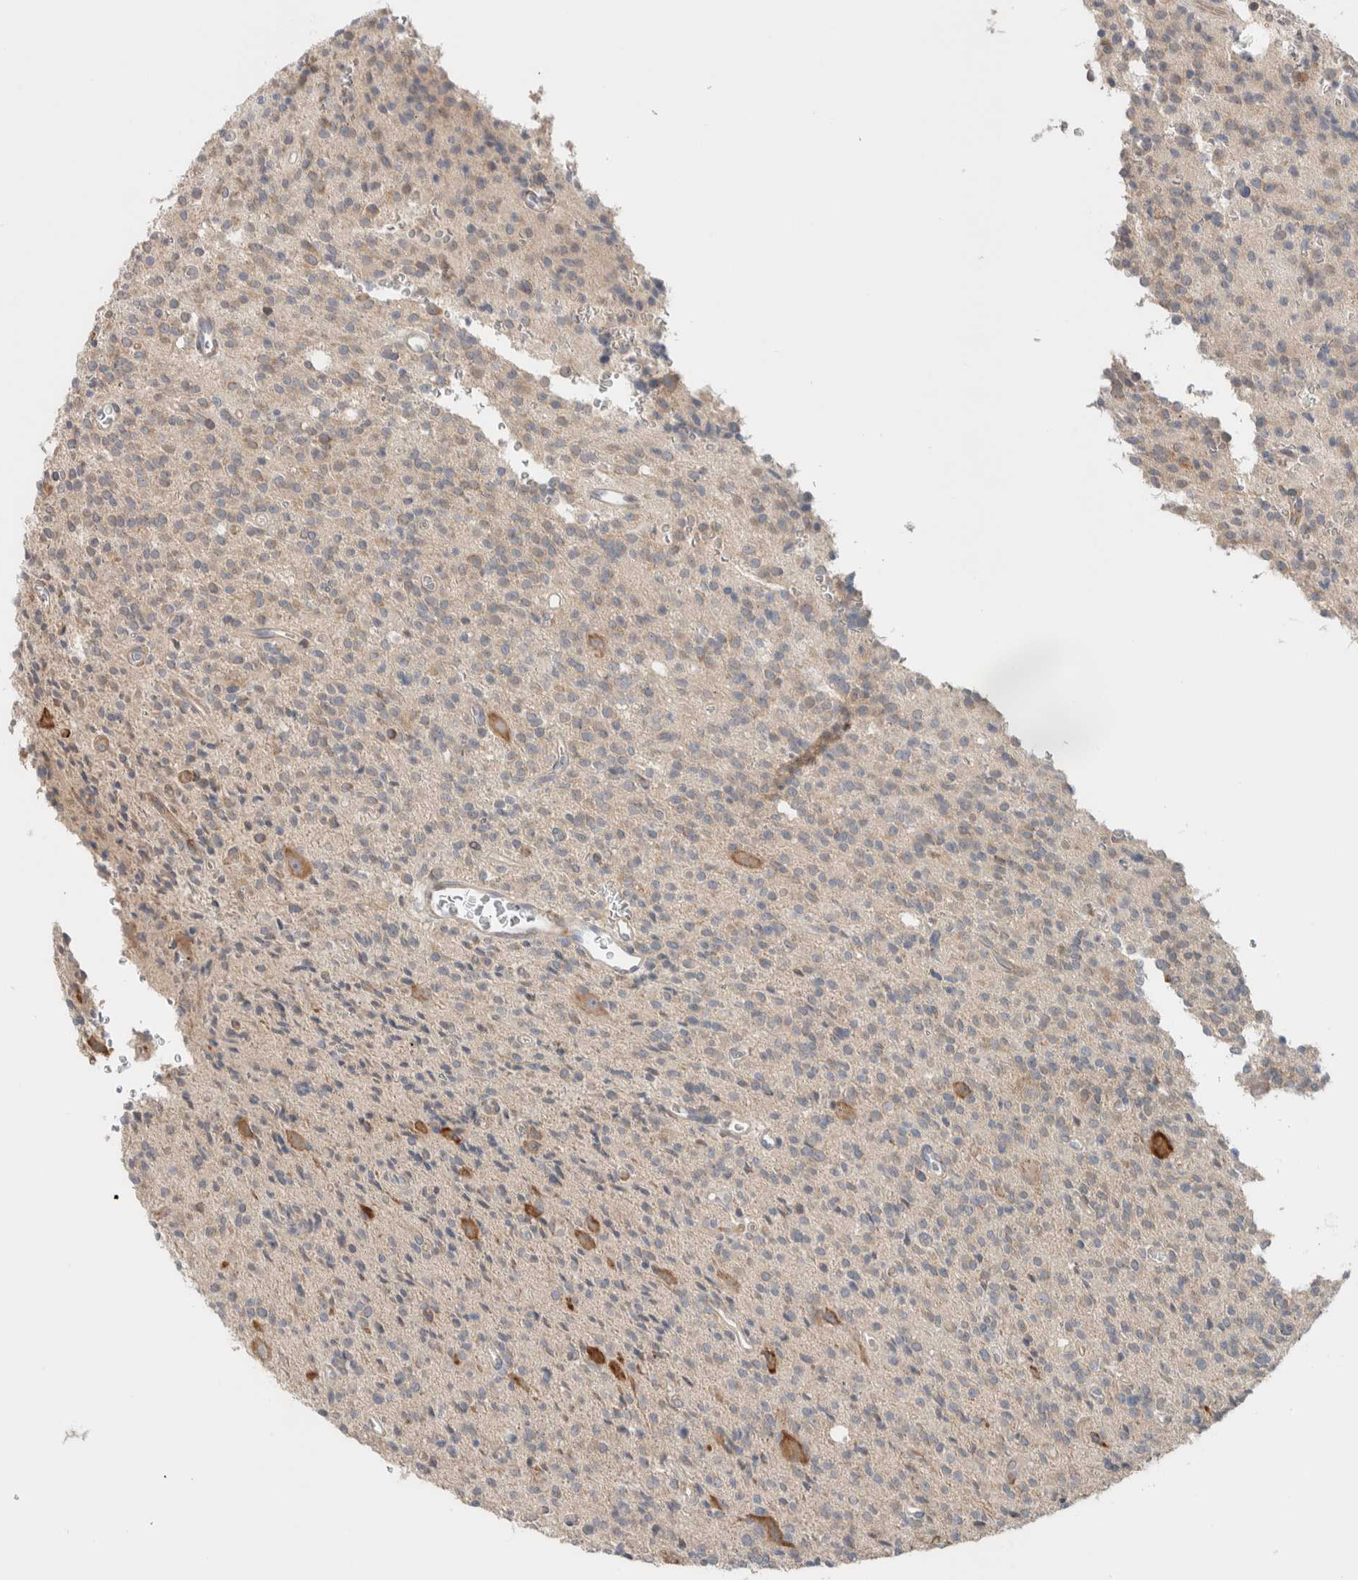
{"staining": {"intensity": "weak", "quantity": "<25%", "location": "cytoplasmic/membranous"}, "tissue": "glioma", "cell_type": "Tumor cells", "image_type": "cancer", "snomed": [{"axis": "morphology", "description": "Glioma, malignant, High grade"}, {"axis": "topography", "description": "Brain"}], "caption": "Glioma was stained to show a protein in brown. There is no significant positivity in tumor cells.", "gene": "ADCY8", "patient": {"sex": "male", "age": 34}}